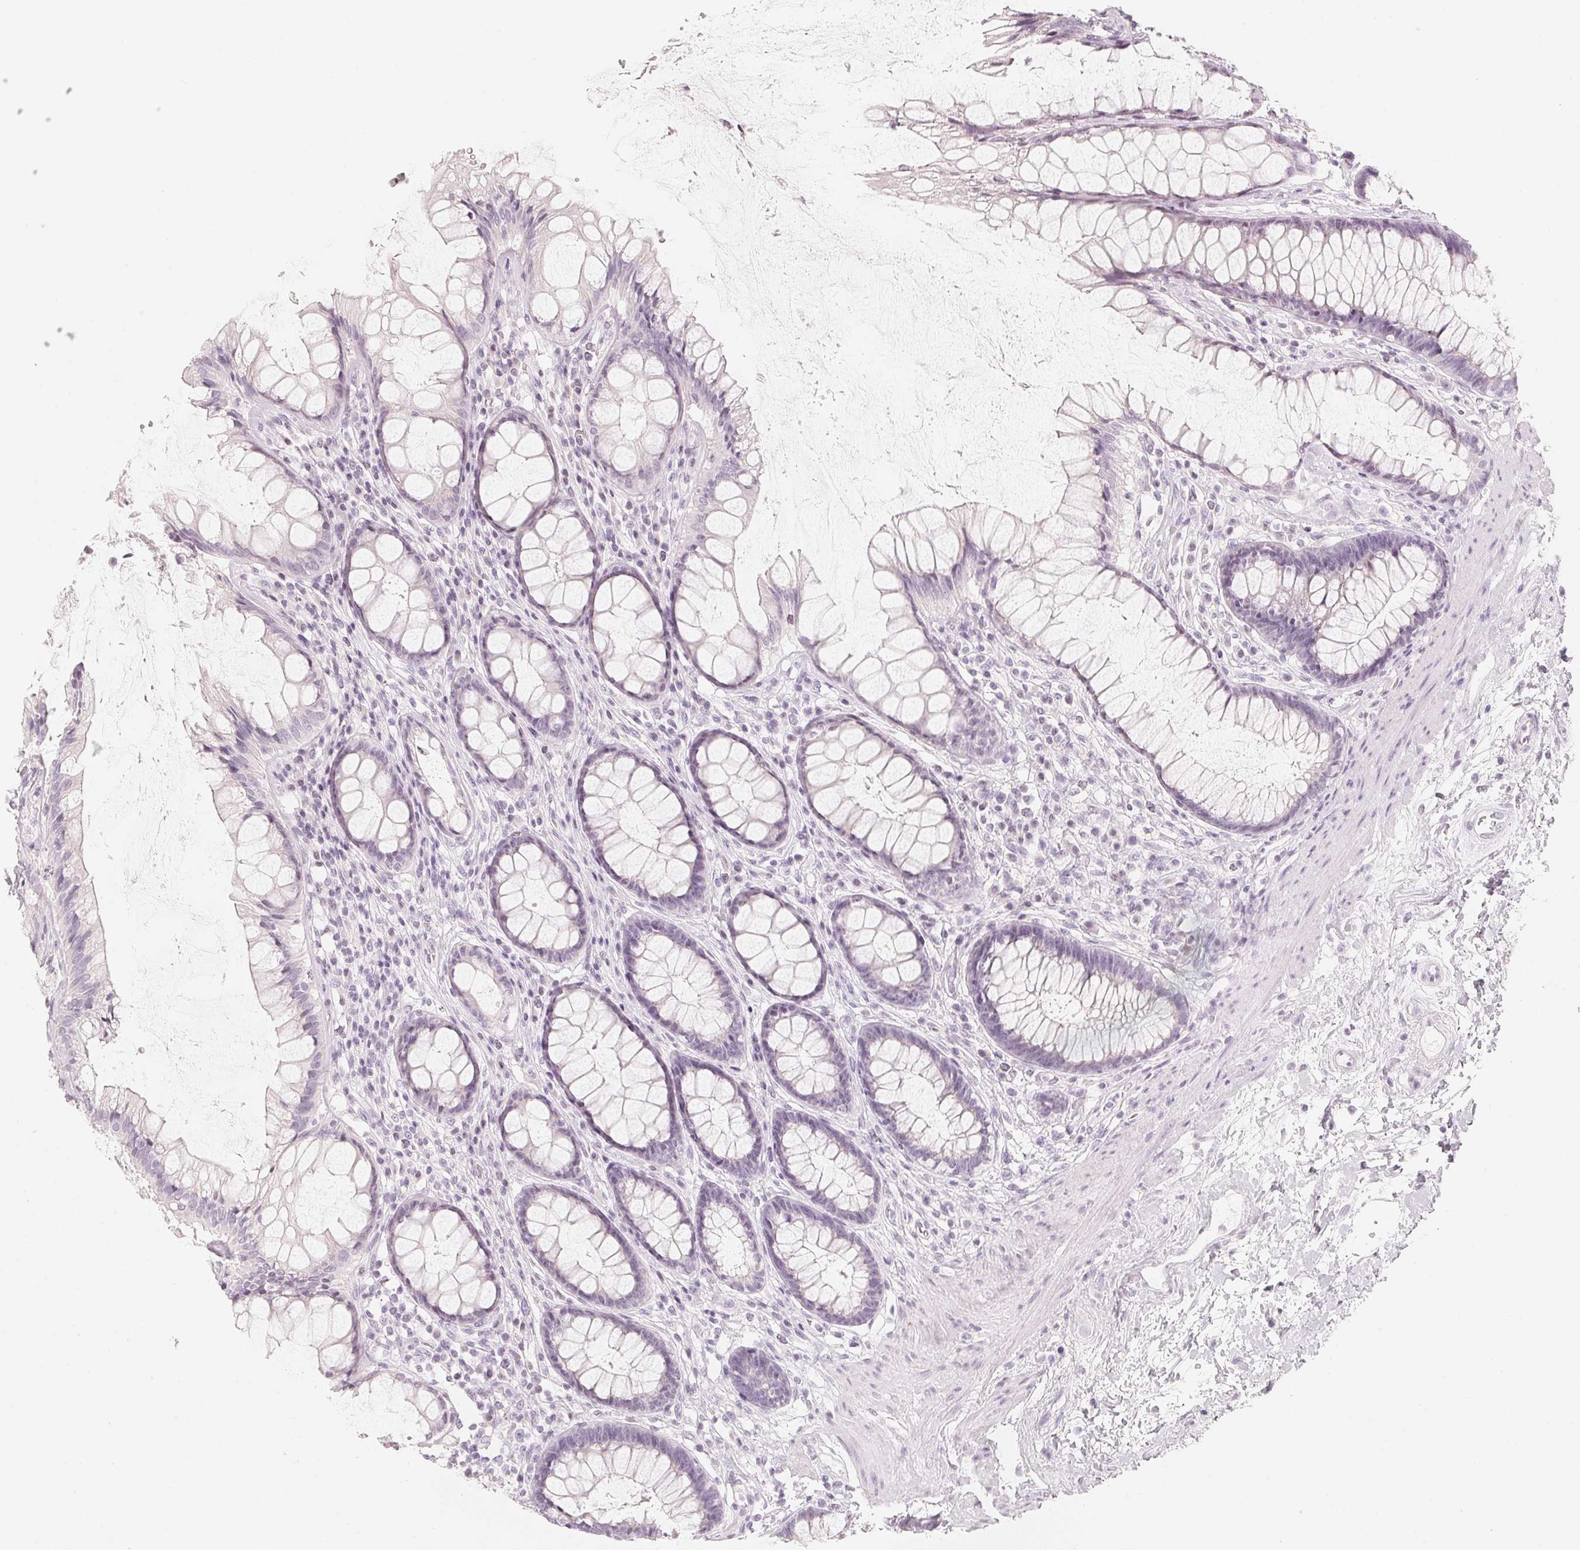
{"staining": {"intensity": "negative", "quantity": "none", "location": "none"}, "tissue": "rectum", "cell_type": "Glandular cells", "image_type": "normal", "snomed": [{"axis": "morphology", "description": "Normal tissue, NOS"}, {"axis": "topography", "description": "Rectum"}], "caption": "The immunohistochemistry (IHC) histopathology image has no significant positivity in glandular cells of rectum. Nuclei are stained in blue.", "gene": "SLC22A8", "patient": {"sex": "male", "age": 72}}